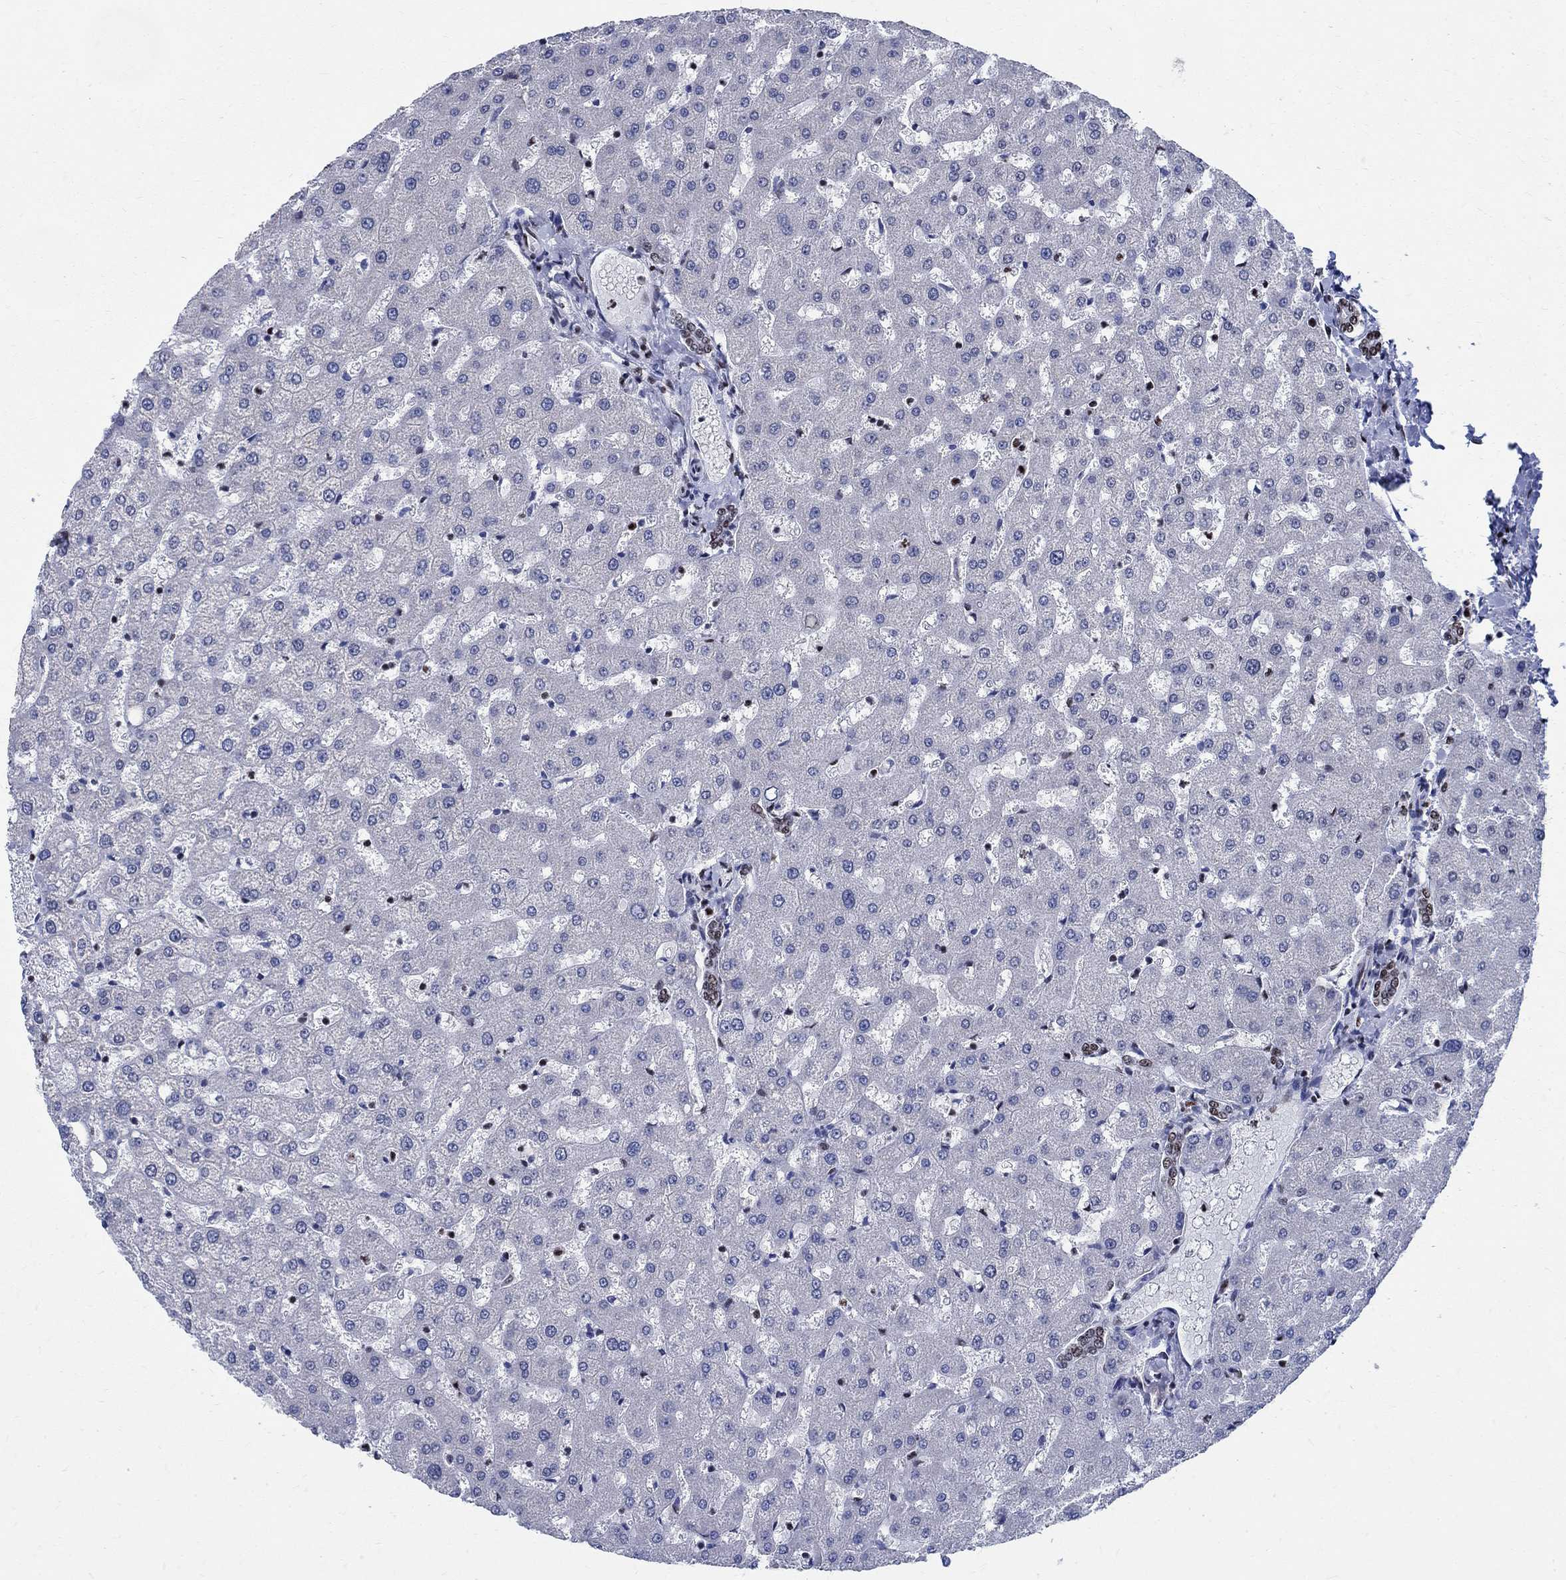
{"staining": {"intensity": "weak", "quantity": ">75%", "location": "nuclear"}, "tissue": "liver", "cell_type": "Cholangiocytes", "image_type": "normal", "snomed": [{"axis": "morphology", "description": "Normal tissue, NOS"}, {"axis": "topography", "description": "Liver"}], "caption": "High-power microscopy captured an IHC histopathology image of unremarkable liver, revealing weak nuclear staining in approximately >75% of cholangiocytes.", "gene": "FBXO16", "patient": {"sex": "female", "age": 50}}